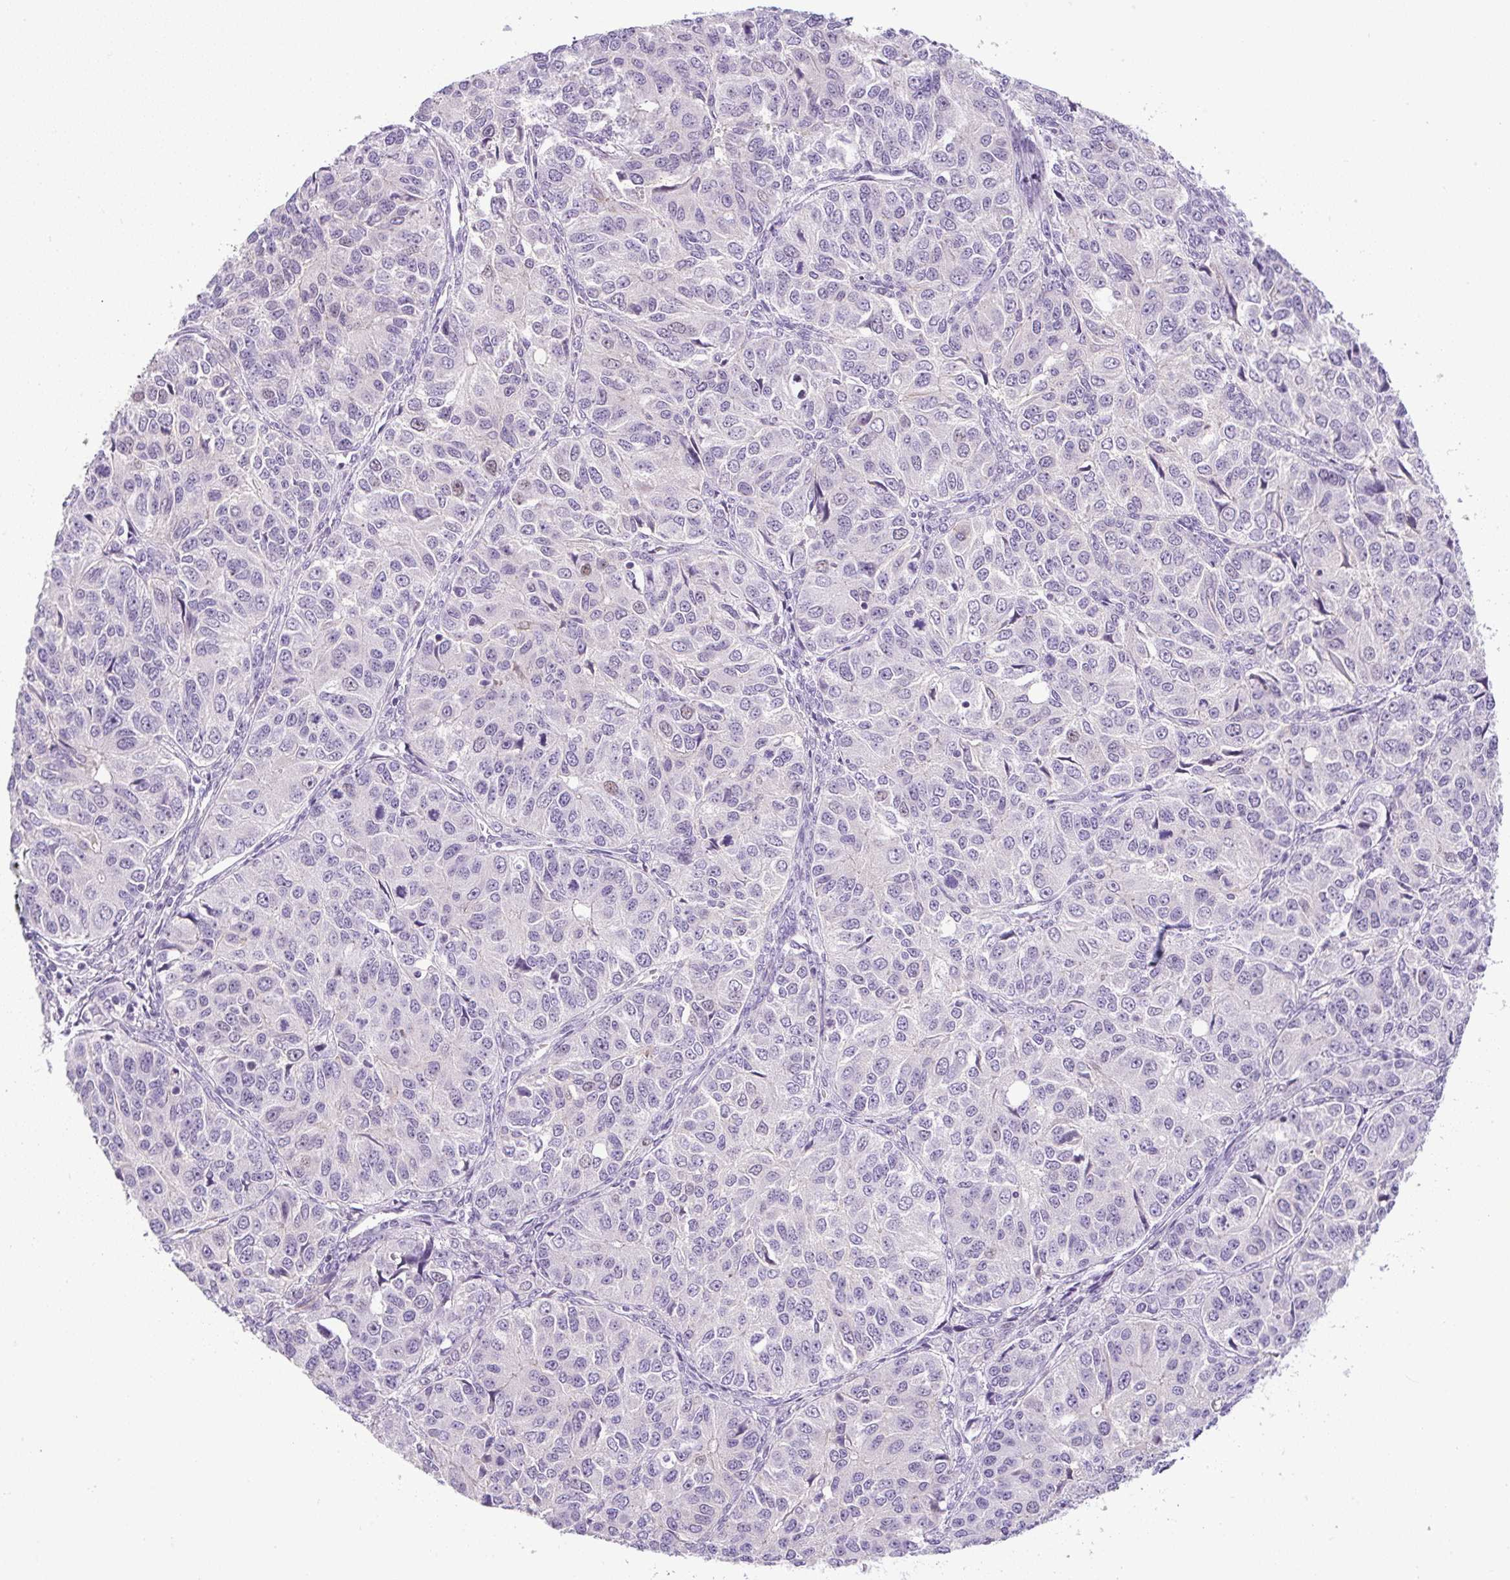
{"staining": {"intensity": "weak", "quantity": "<25%", "location": "nuclear"}, "tissue": "ovarian cancer", "cell_type": "Tumor cells", "image_type": "cancer", "snomed": [{"axis": "morphology", "description": "Carcinoma, endometroid"}, {"axis": "topography", "description": "Ovary"}], "caption": "A high-resolution micrograph shows immunohistochemistry (IHC) staining of ovarian endometroid carcinoma, which displays no significant expression in tumor cells.", "gene": "ADAMTS19", "patient": {"sex": "female", "age": 51}}